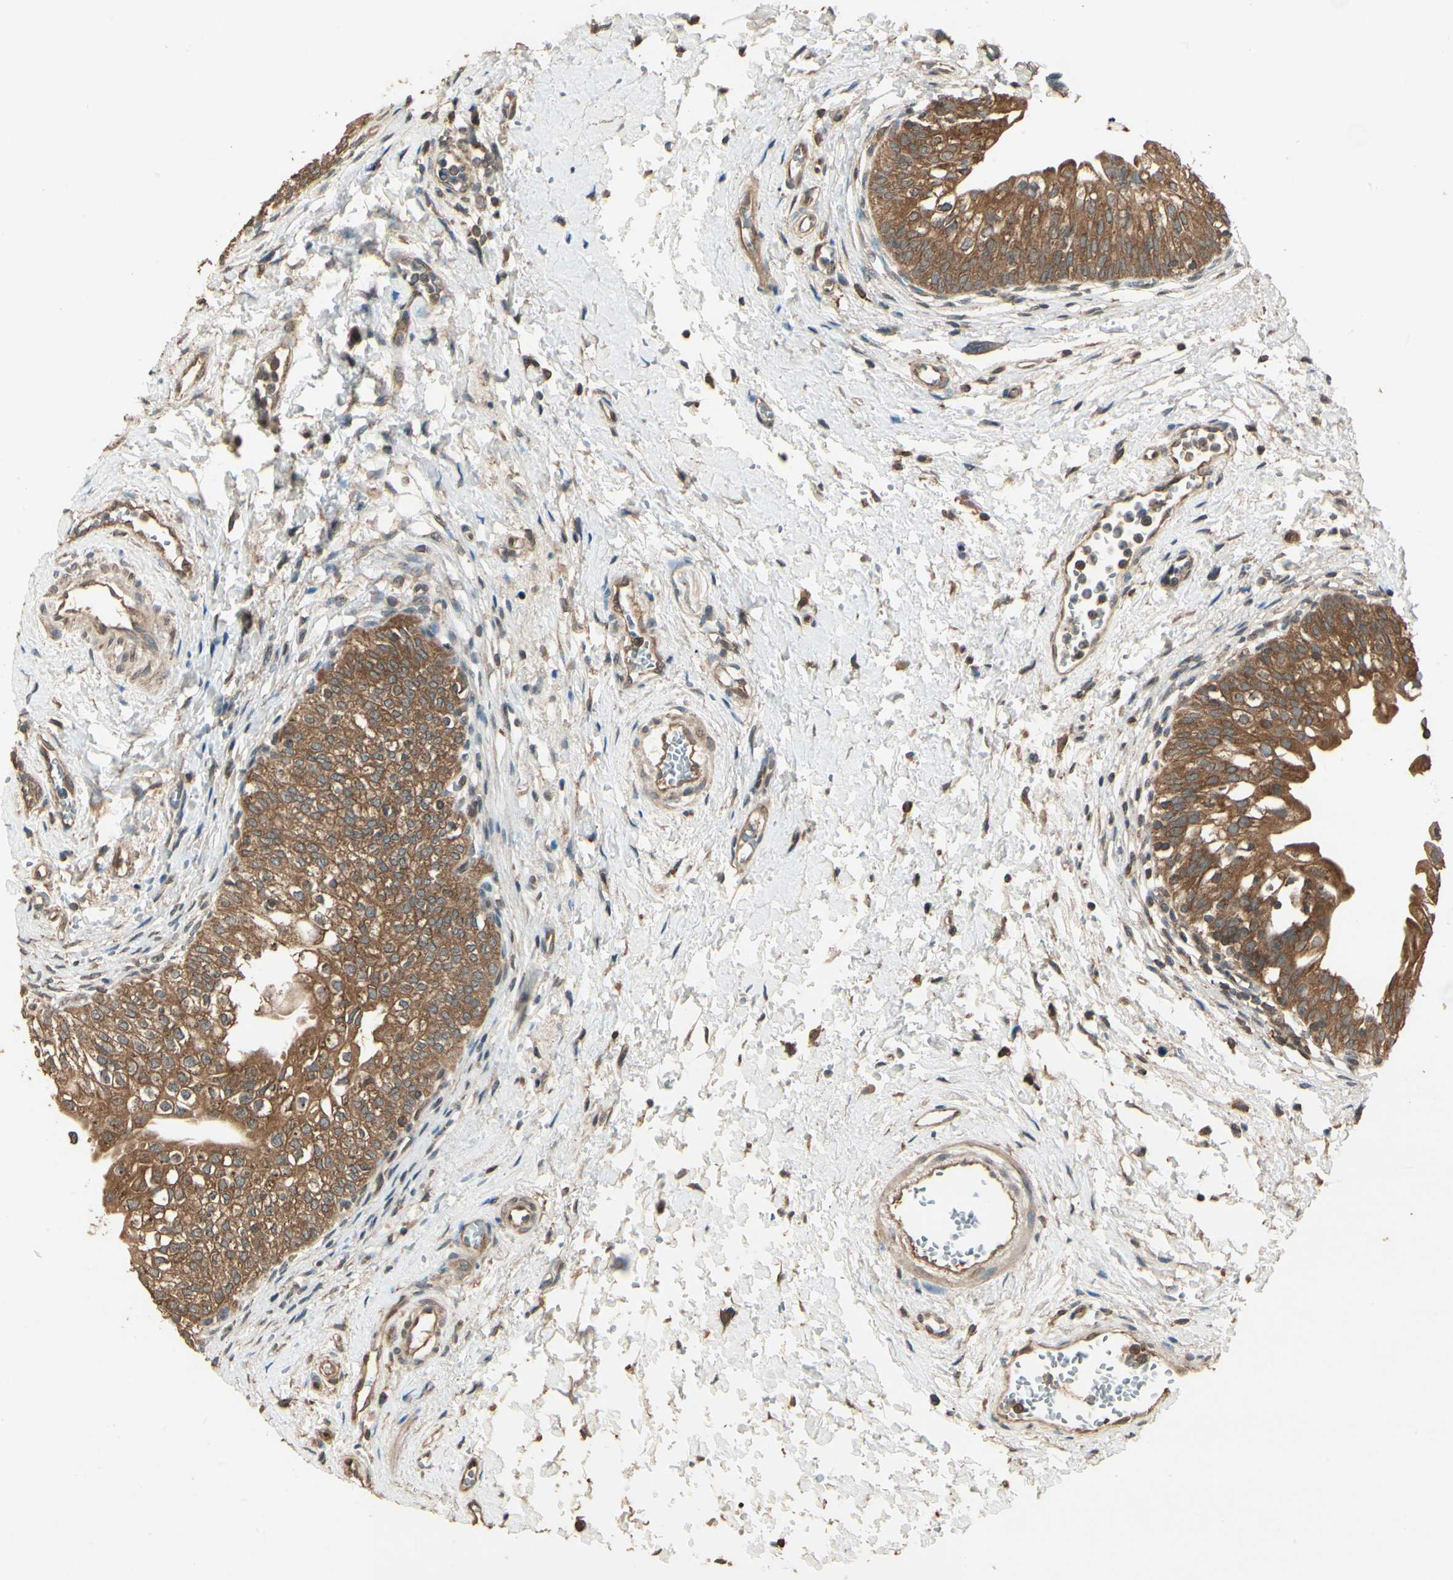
{"staining": {"intensity": "strong", "quantity": ">75%", "location": "cytoplasmic/membranous"}, "tissue": "urinary bladder", "cell_type": "Urothelial cells", "image_type": "normal", "snomed": [{"axis": "morphology", "description": "Normal tissue, NOS"}, {"axis": "topography", "description": "Urinary bladder"}], "caption": "Brown immunohistochemical staining in unremarkable urinary bladder reveals strong cytoplasmic/membranous positivity in approximately >75% of urothelial cells.", "gene": "CCT7", "patient": {"sex": "male", "age": 55}}